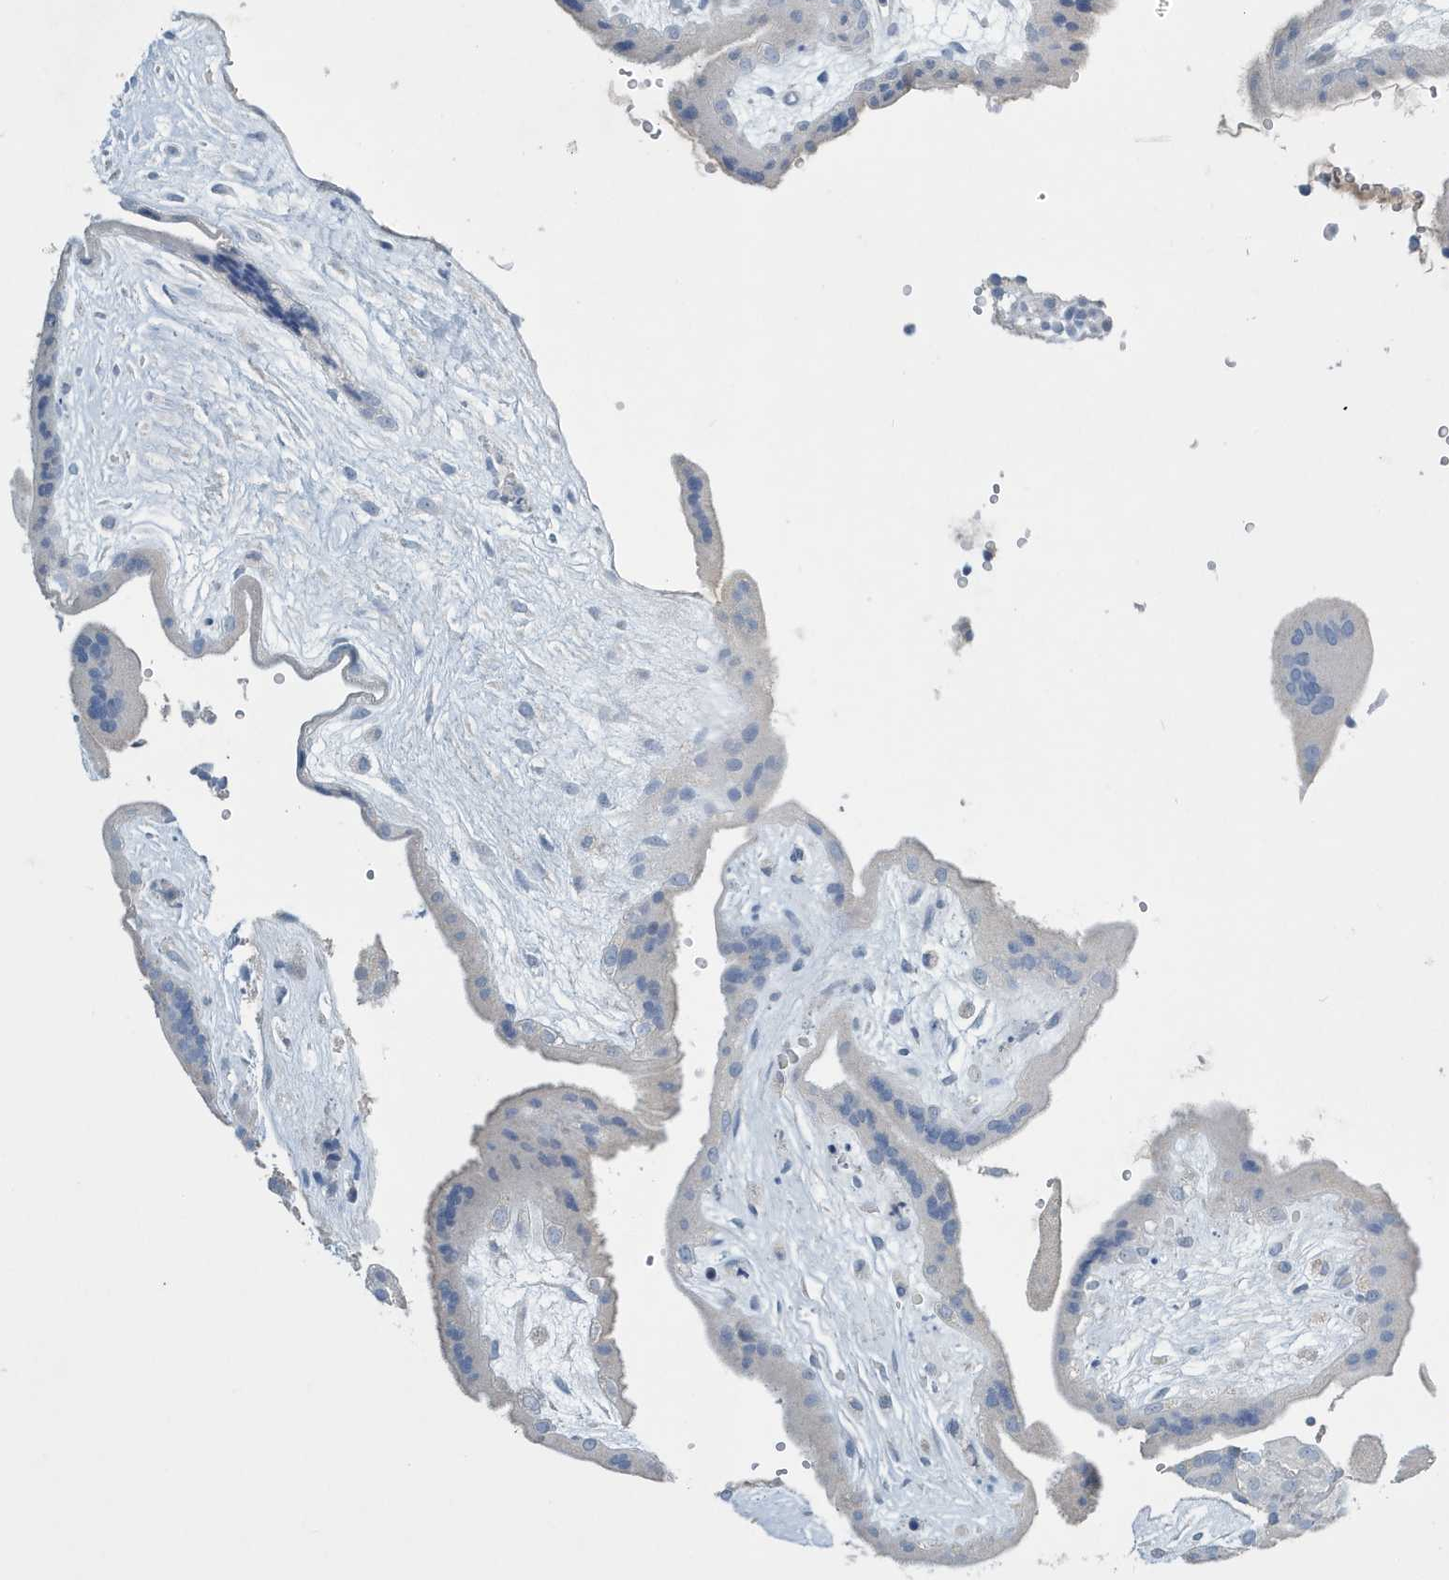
{"staining": {"intensity": "negative", "quantity": "none", "location": "none"}, "tissue": "placenta", "cell_type": "Decidual cells", "image_type": "normal", "snomed": [{"axis": "morphology", "description": "Normal tissue, NOS"}, {"axis": "topography", "description": "Placenta"}], "caption": "DAB (3,3'-diaminobenzidine) immunohistochemical staining of benign placenta displays no significant expression in decidual cells.", "gene": "UGT2B4", "patient": {"sex": "female", "age": 18}}